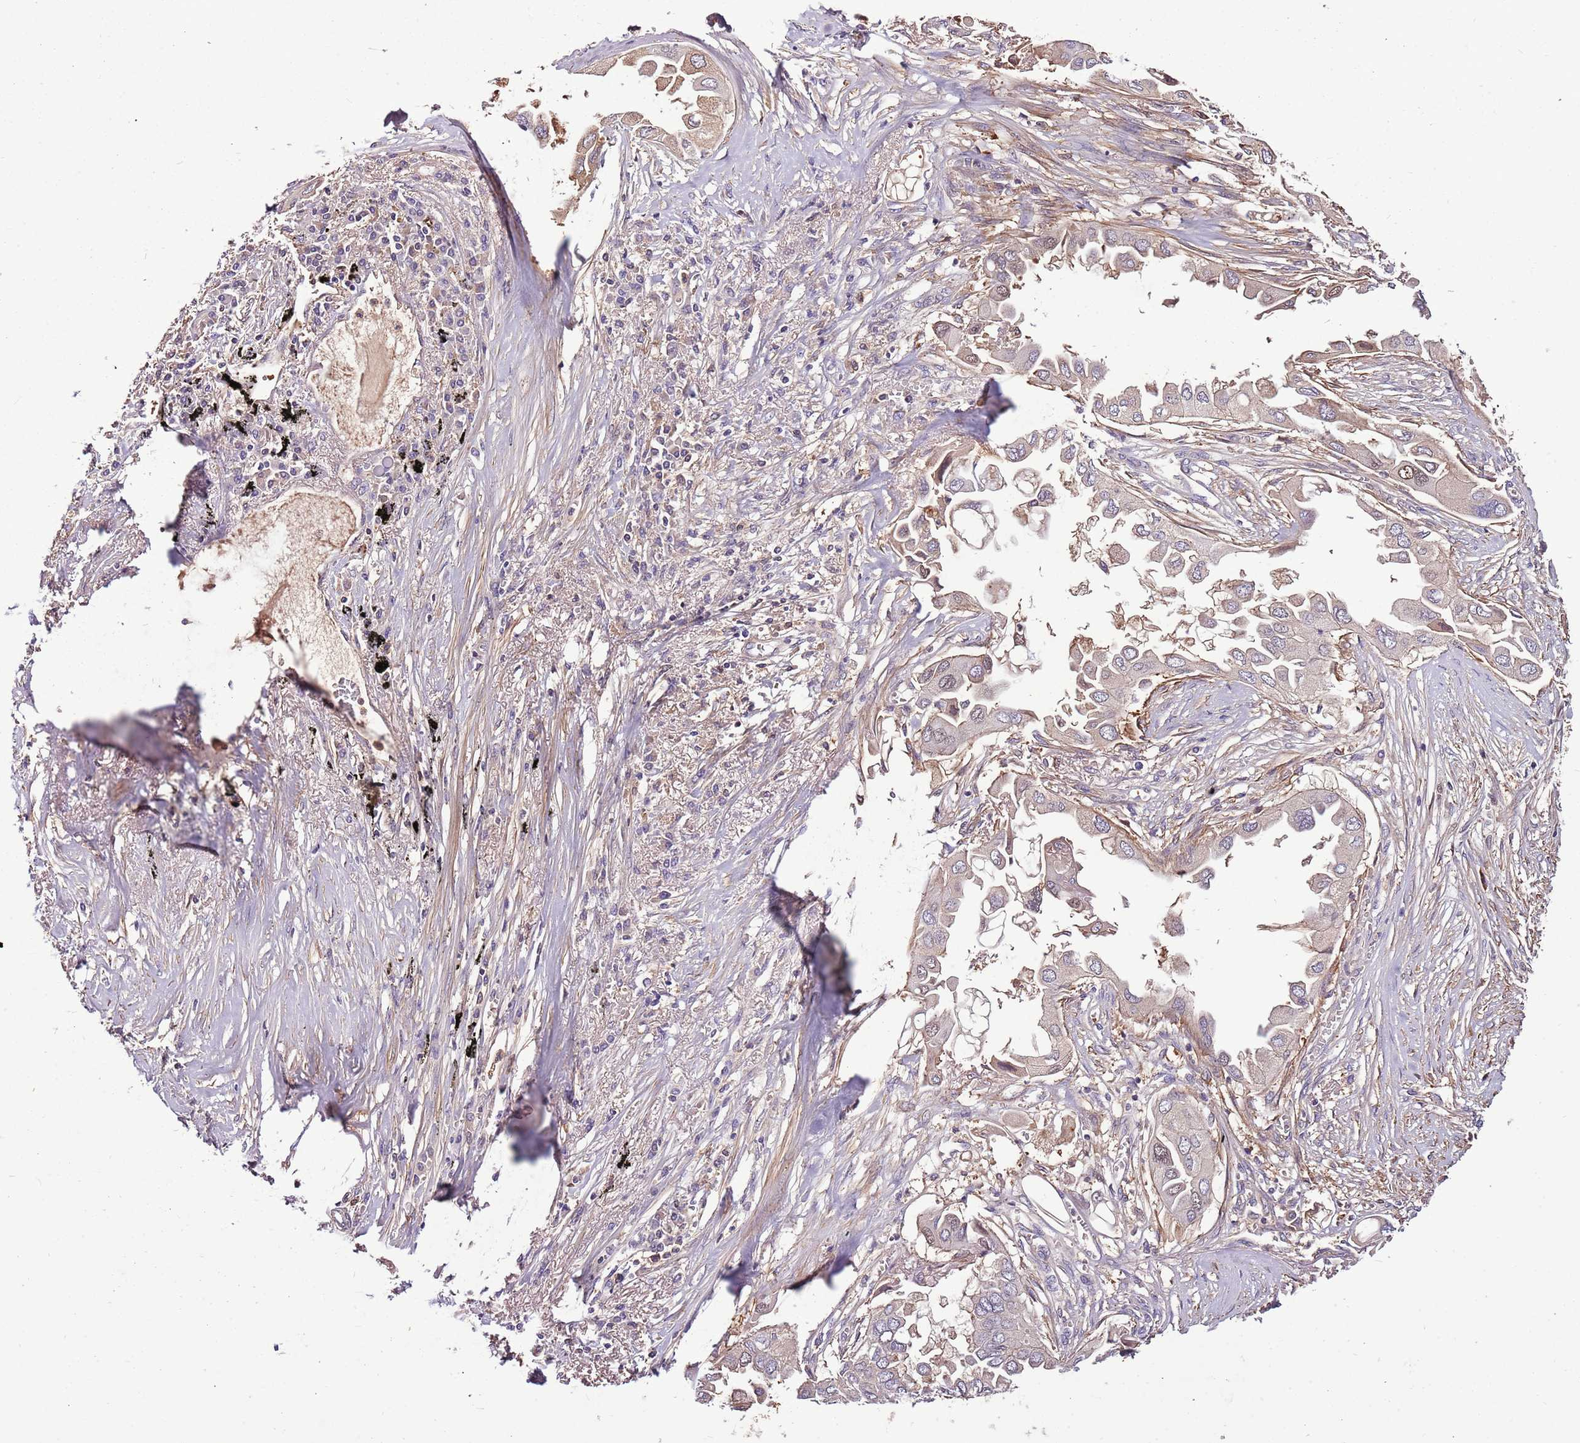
{"staining": {"intensity": "weak", "quantity": "<25%", "location": "cytoplasmic/membranous"}, "tissue": "lung cancer", "cell_type": "Tumor cells", "image_type": "cancer", "snomed": [{"axis": "morphology", "description": "Adenocarcinoma, NOS"}, {"axis": "topography", "description": "Lung"}], "caption": "The image exhibits no staining of tumor cells in lung cancer (adenocarcinoma). (Brightfield microscopy of DAB immunohistochemistry at high magnification).", "gene": "DENR", "patient": {"sex": "female", "age": 76}}